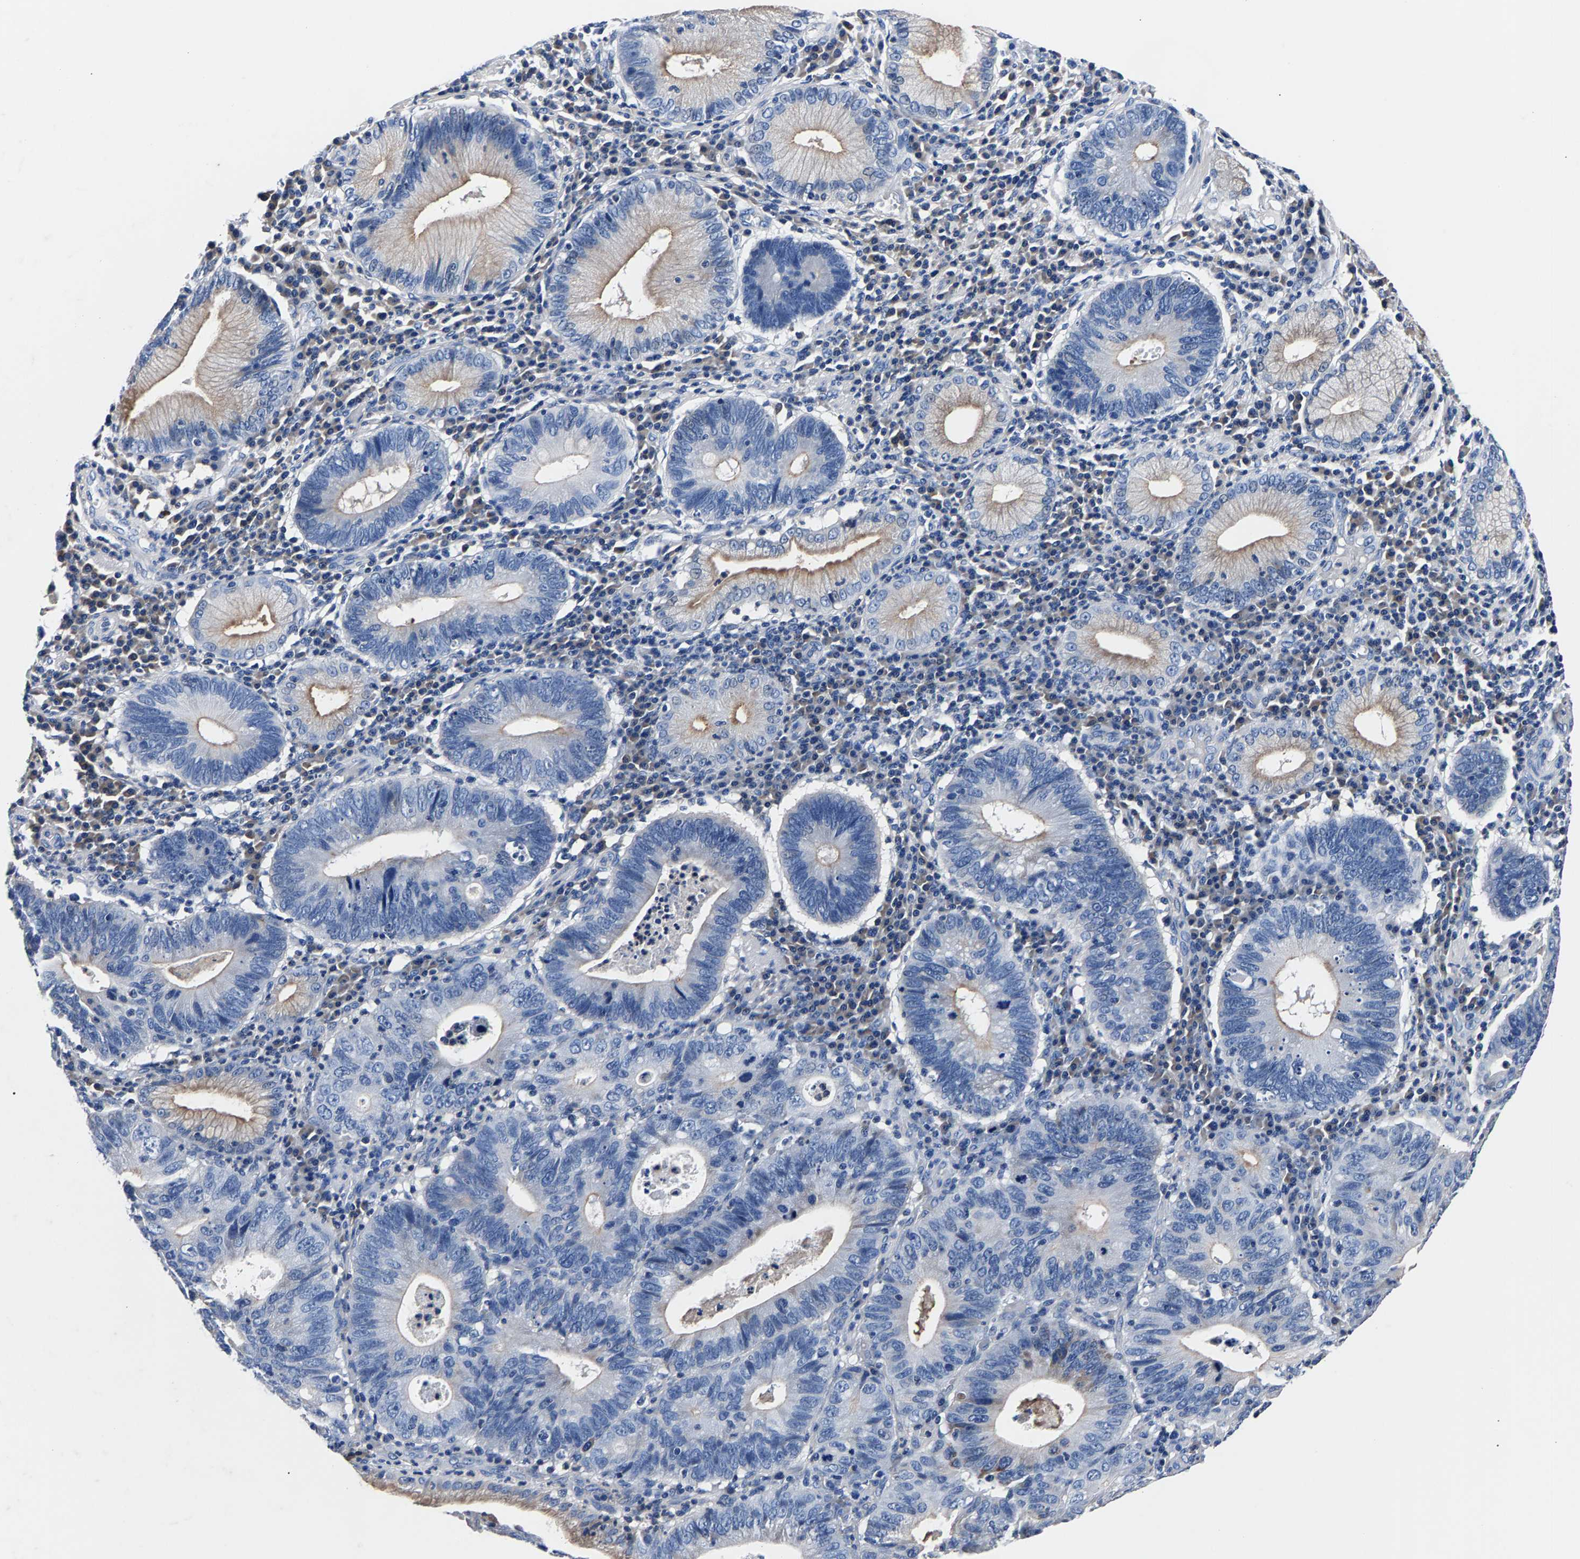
{"staining": {"intensity": "weak", "quantity": "<25%", "location": "cytoplasmic/membranous"}, "tissue": "stomach cancer", "cell_type": "Tumor cells", "image_type": "cancer", "snomed": [{"axis": "morphology", "description": "Adenocarcinoma, NOS"}, {"axis": "topography", "description": "Stomach"}], "caption": "Human stomach cancer stained for a protein using IHC exhibits no staining in tumor cells.", "gene": "PHF24", "patient": {"sex": "male", "age": 59}}